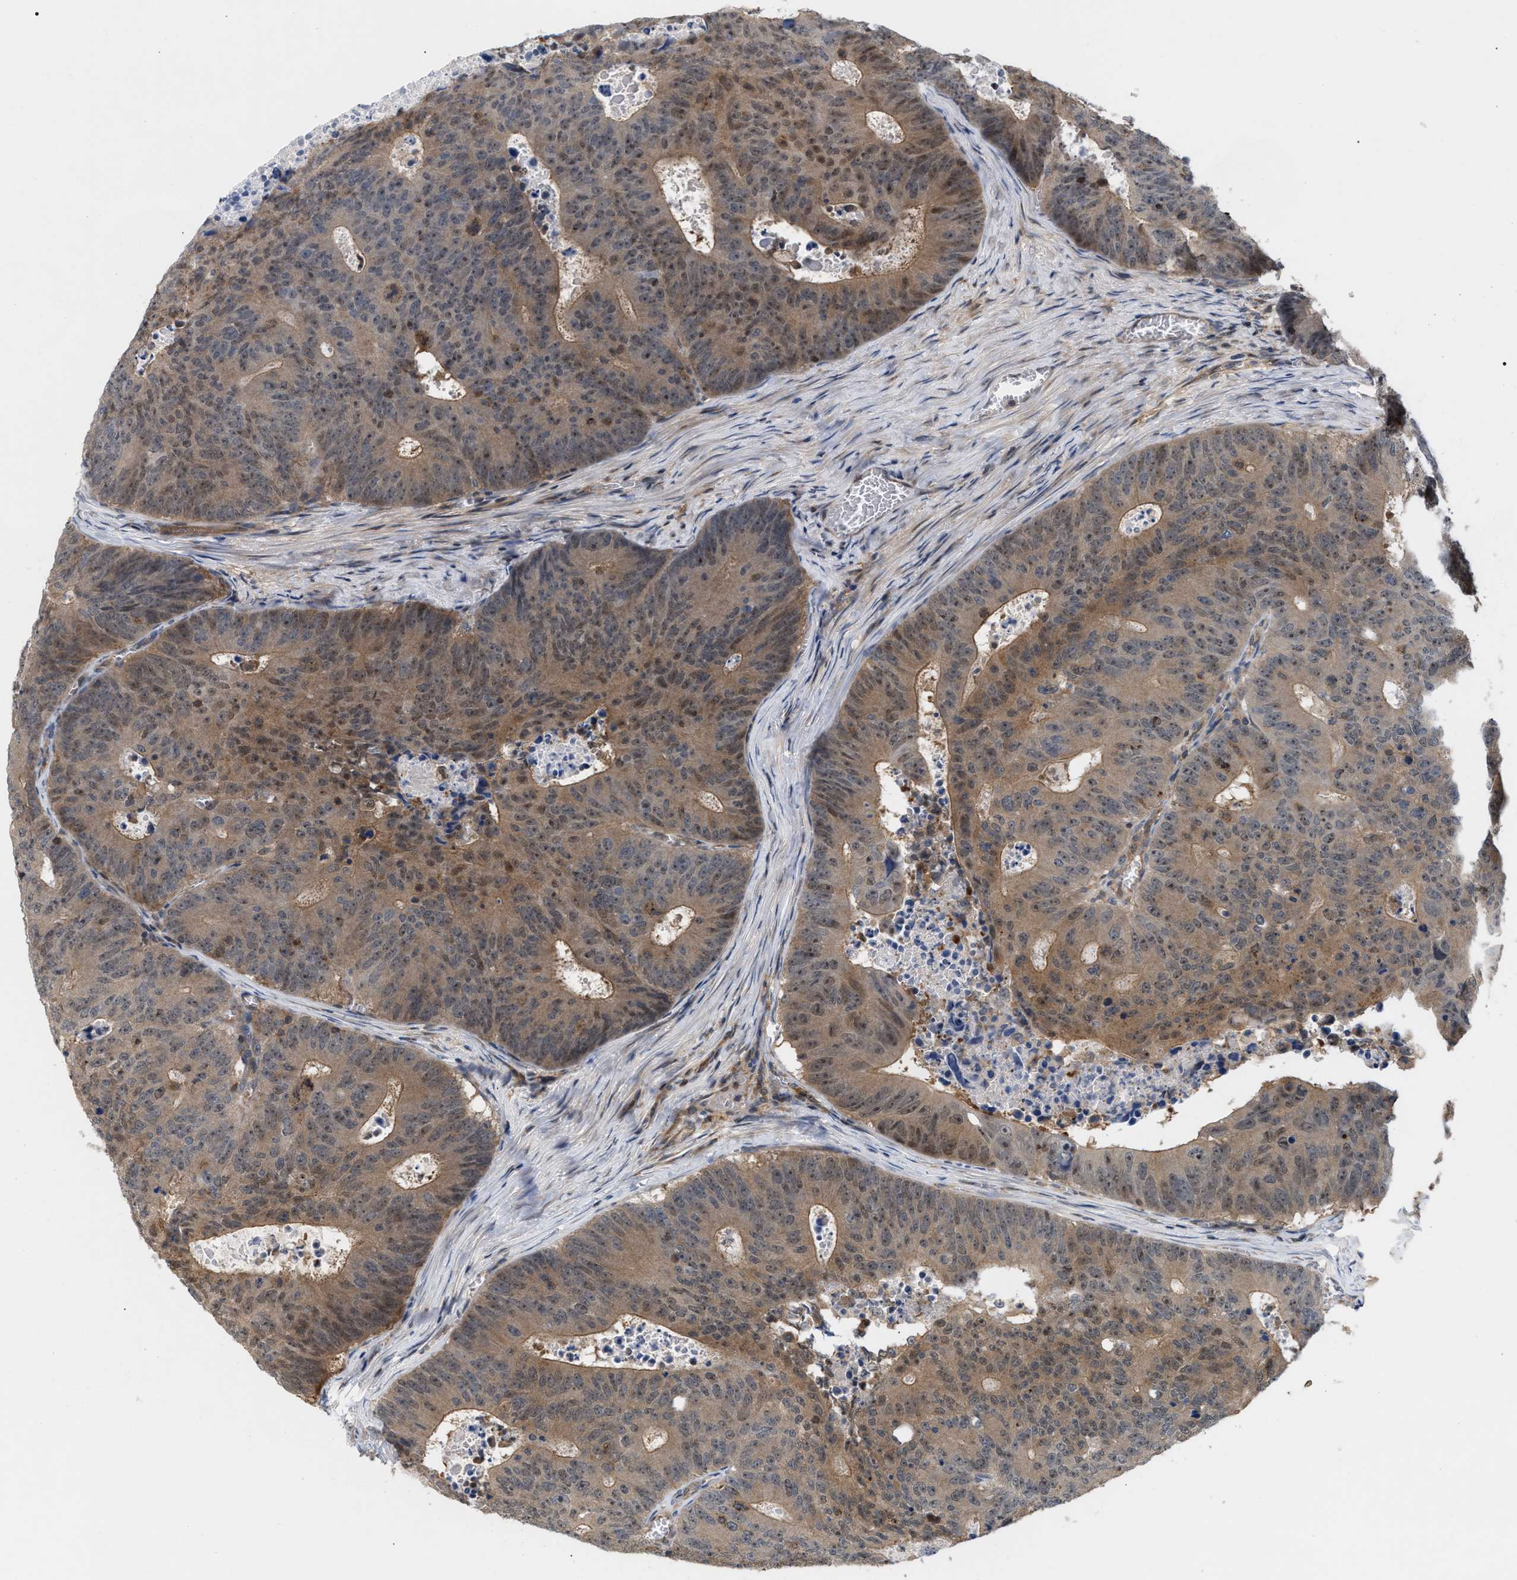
{"staining": {"intensity": "moderate", "quantity": "25%-75%", "location": "cytoplasmic/membranous,nuclear"}, "tissue": "colorectal cancer", "cell_type": "Tumor cells", "image_type": "cancer", "snomed": [{"axis": "morphology", "description": "Adenocarcinoma, NOS"}, {"axis": "topography", "description": "Colon"}], "caption": "Immunohistochemistry (IHC) staining of colorectal adenocarcinoma, which displays medium levels of moderate cytoplasmic/membranous and nuclear expression in about 25%-75% of tumor cells indicating moderate cytoplasmic/membranous and nuclear protein expression. The staining was performed using DAB (brown) for protein detection and nuclei were counterstained in hematoxylin (blue).", "gene": "GLOD4", "patient": {"sex": "male", "age": 87}}